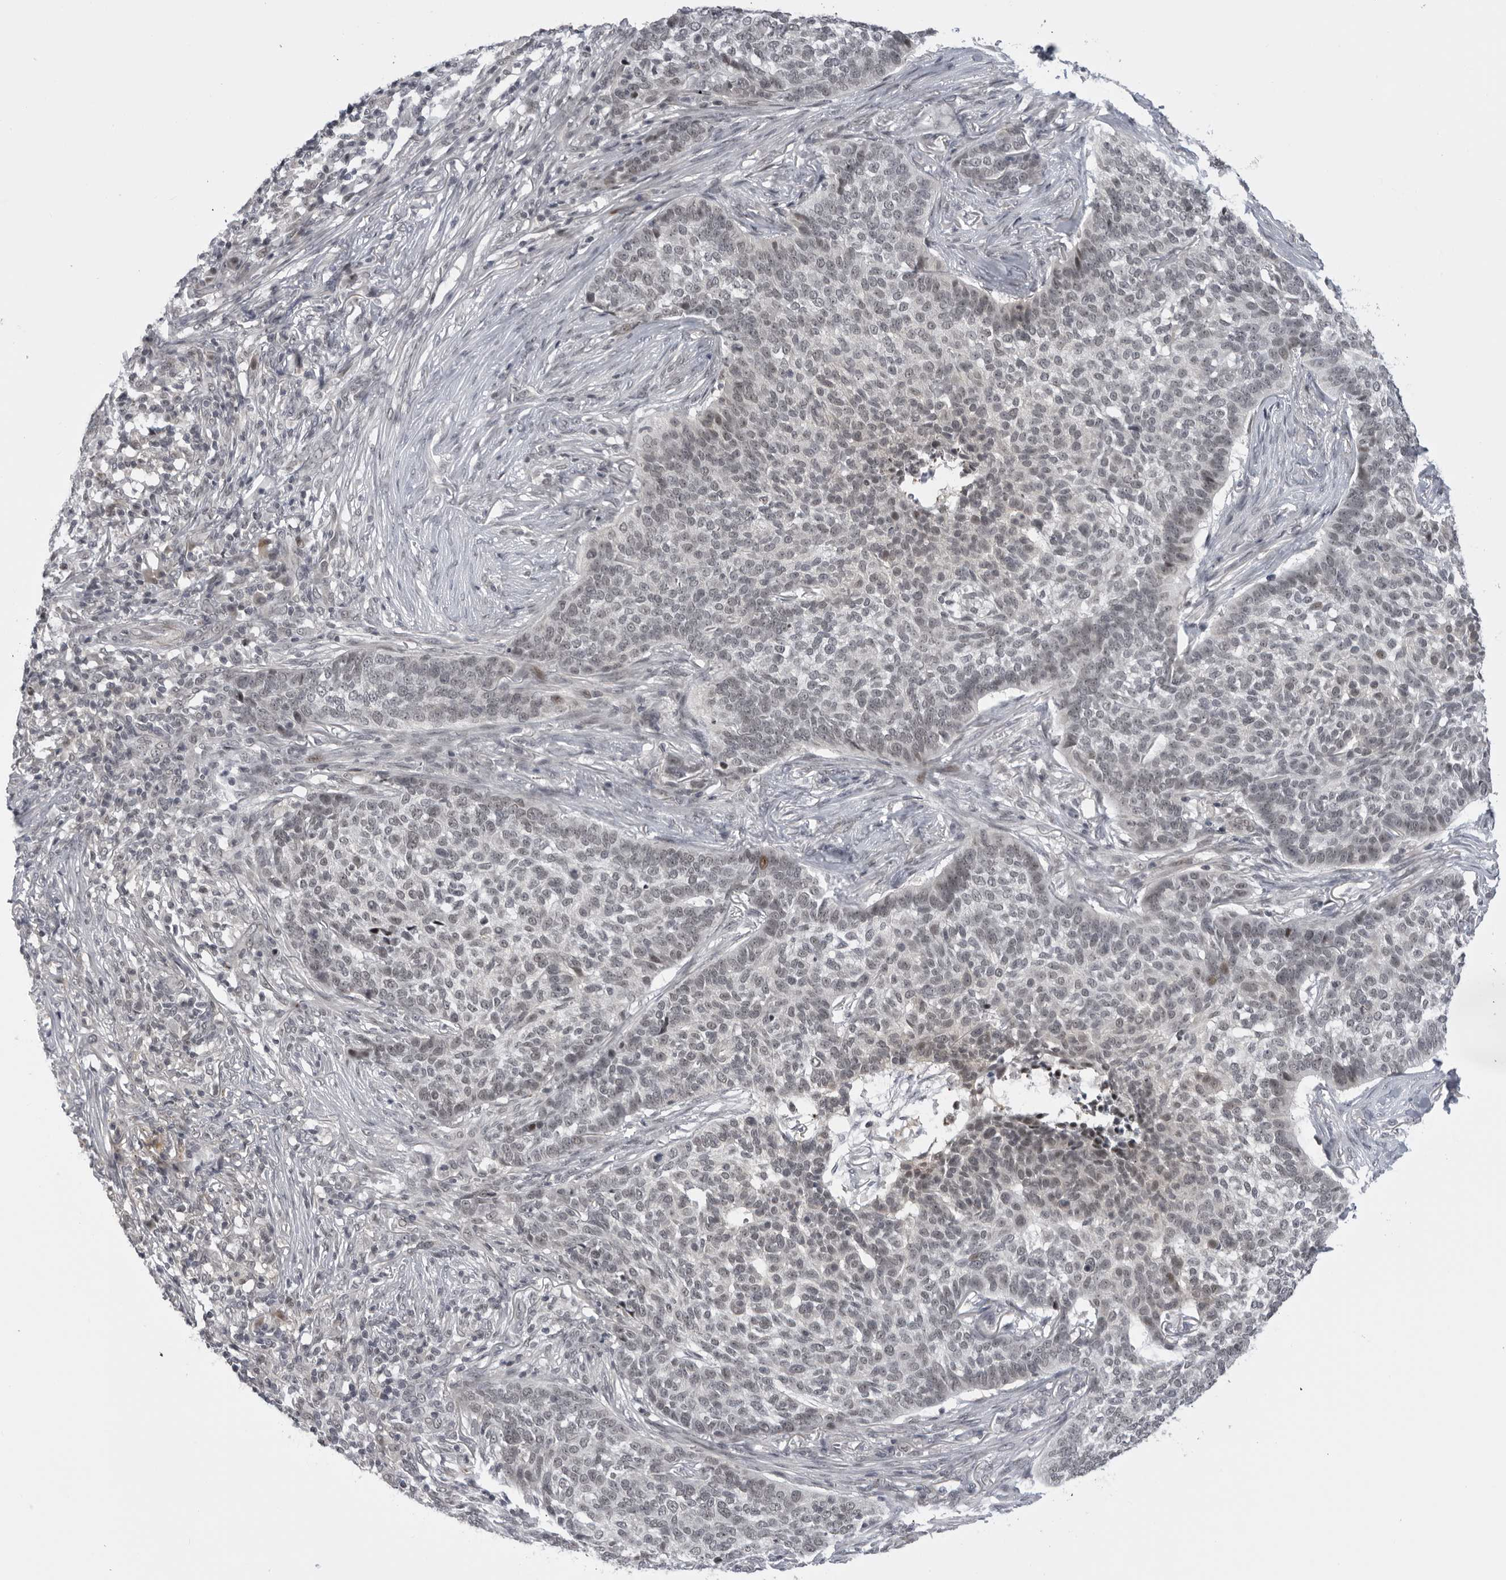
{"staining": {"intensity": "weak", "quantity": "<25%", "location": "nuclear"}, "tissue": "skin cancer", "cell_type": "Tumor cells", "image_type": "cancer", "snomed": [{"axis": "morphology", "description": "Basal cell carcinoma"}, {"axis": "topography", "description": "Skin"}], "caption": "Tumor cells show no significant staining in skin cancer.", "gene": "ALPK2", "patient": {"sex": "male", "age": 85}}